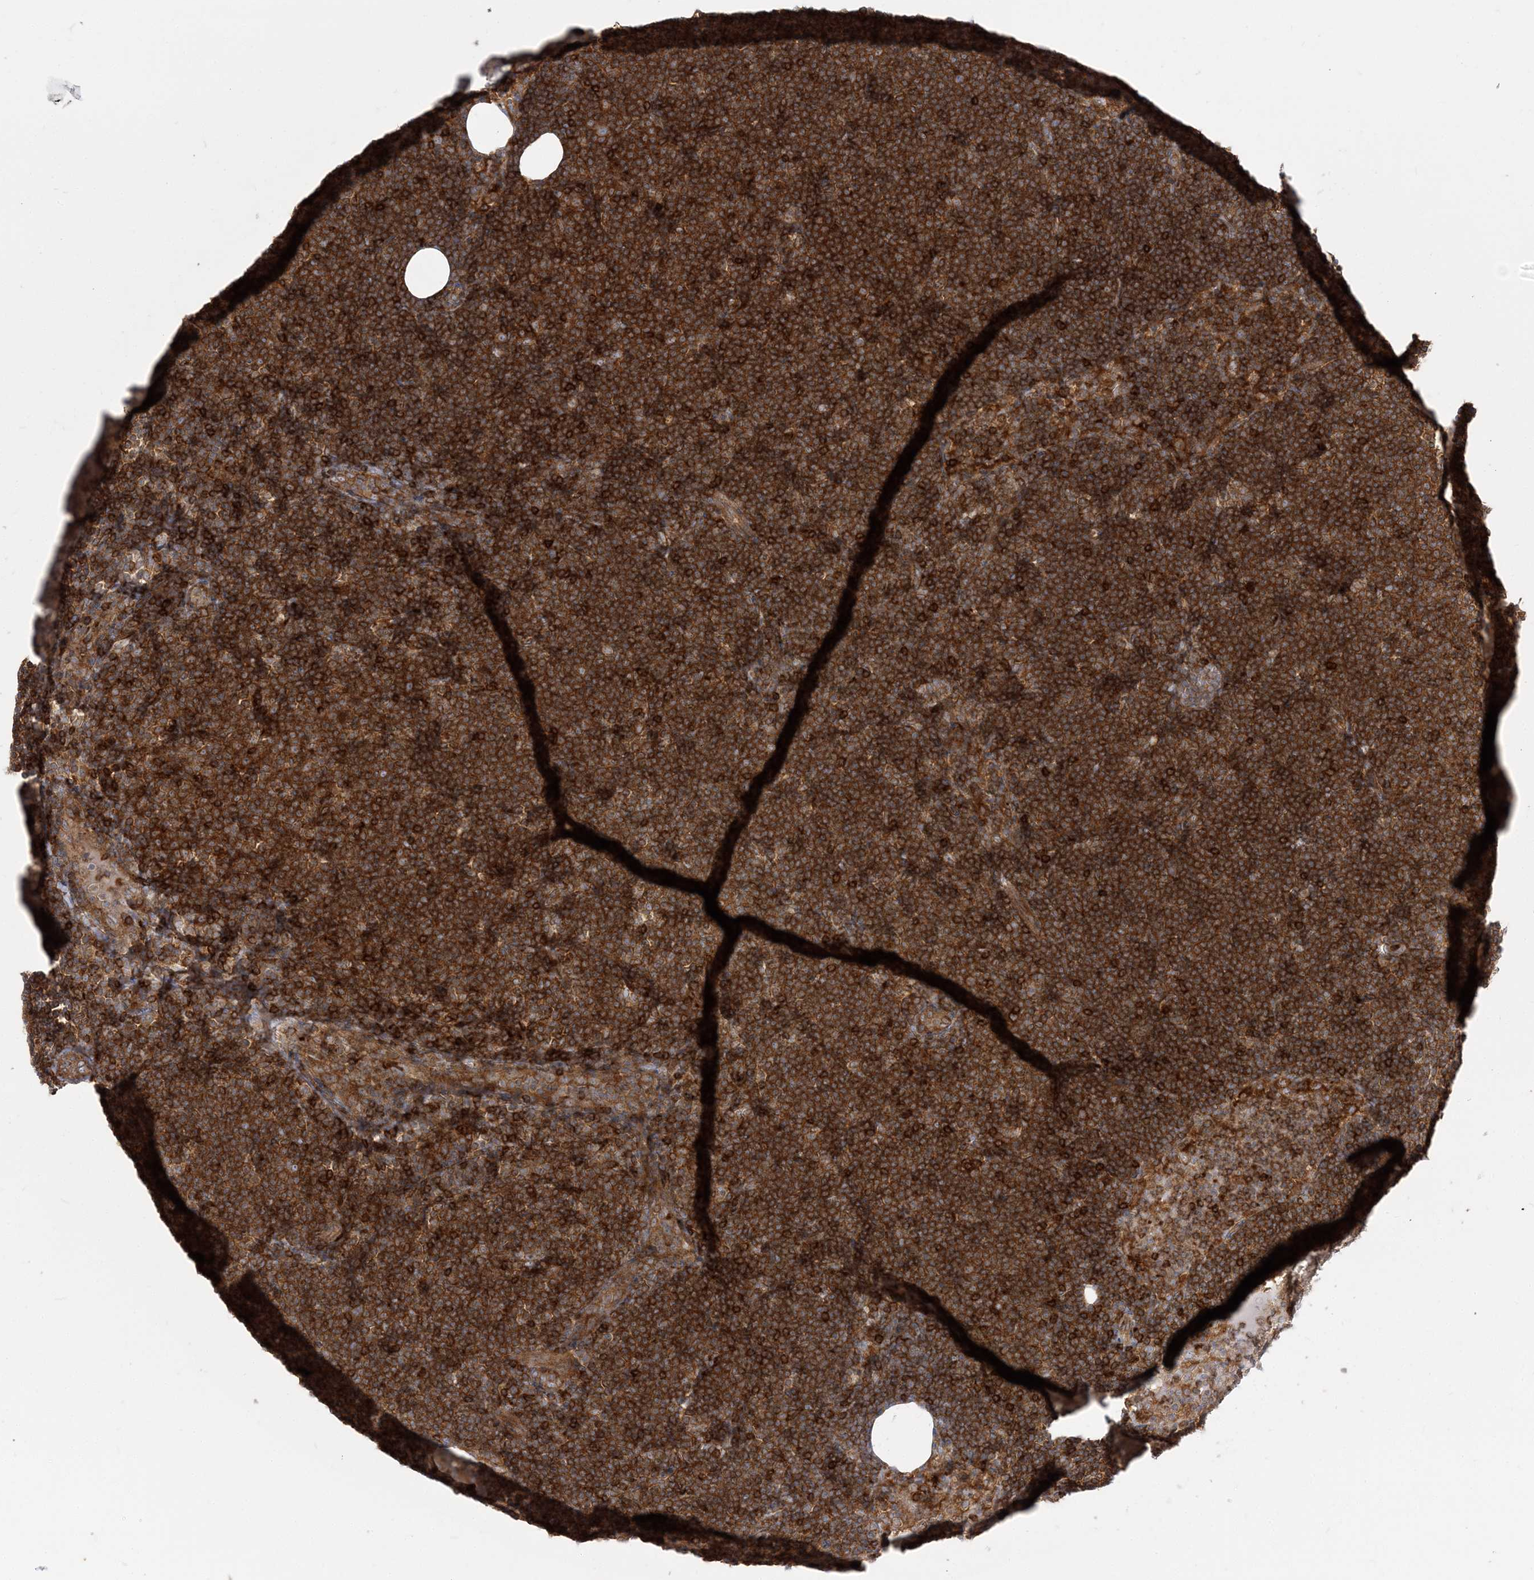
{"staining": {"intensity": "strong", "quantity": ">75%", "location": "cytoplasmic/membranous"}, "tissue": "lymphoma", "cell_type": "Tumor cells", "image_type": "cancer", "snomed": [{"axis": "morphology", "description": "Malignant lymphoma, non-Hodgkin's type, Low grade"}, {"axis": "topography", "description": "Lymph node"}], "caption": "Tumor cells exhibit high levels of strong cytoplasmic/membranous positivity in approximately >75% of cells in lymphoma.", "gene": "STAM", "patient": {"sex": "female", "age": 53}}